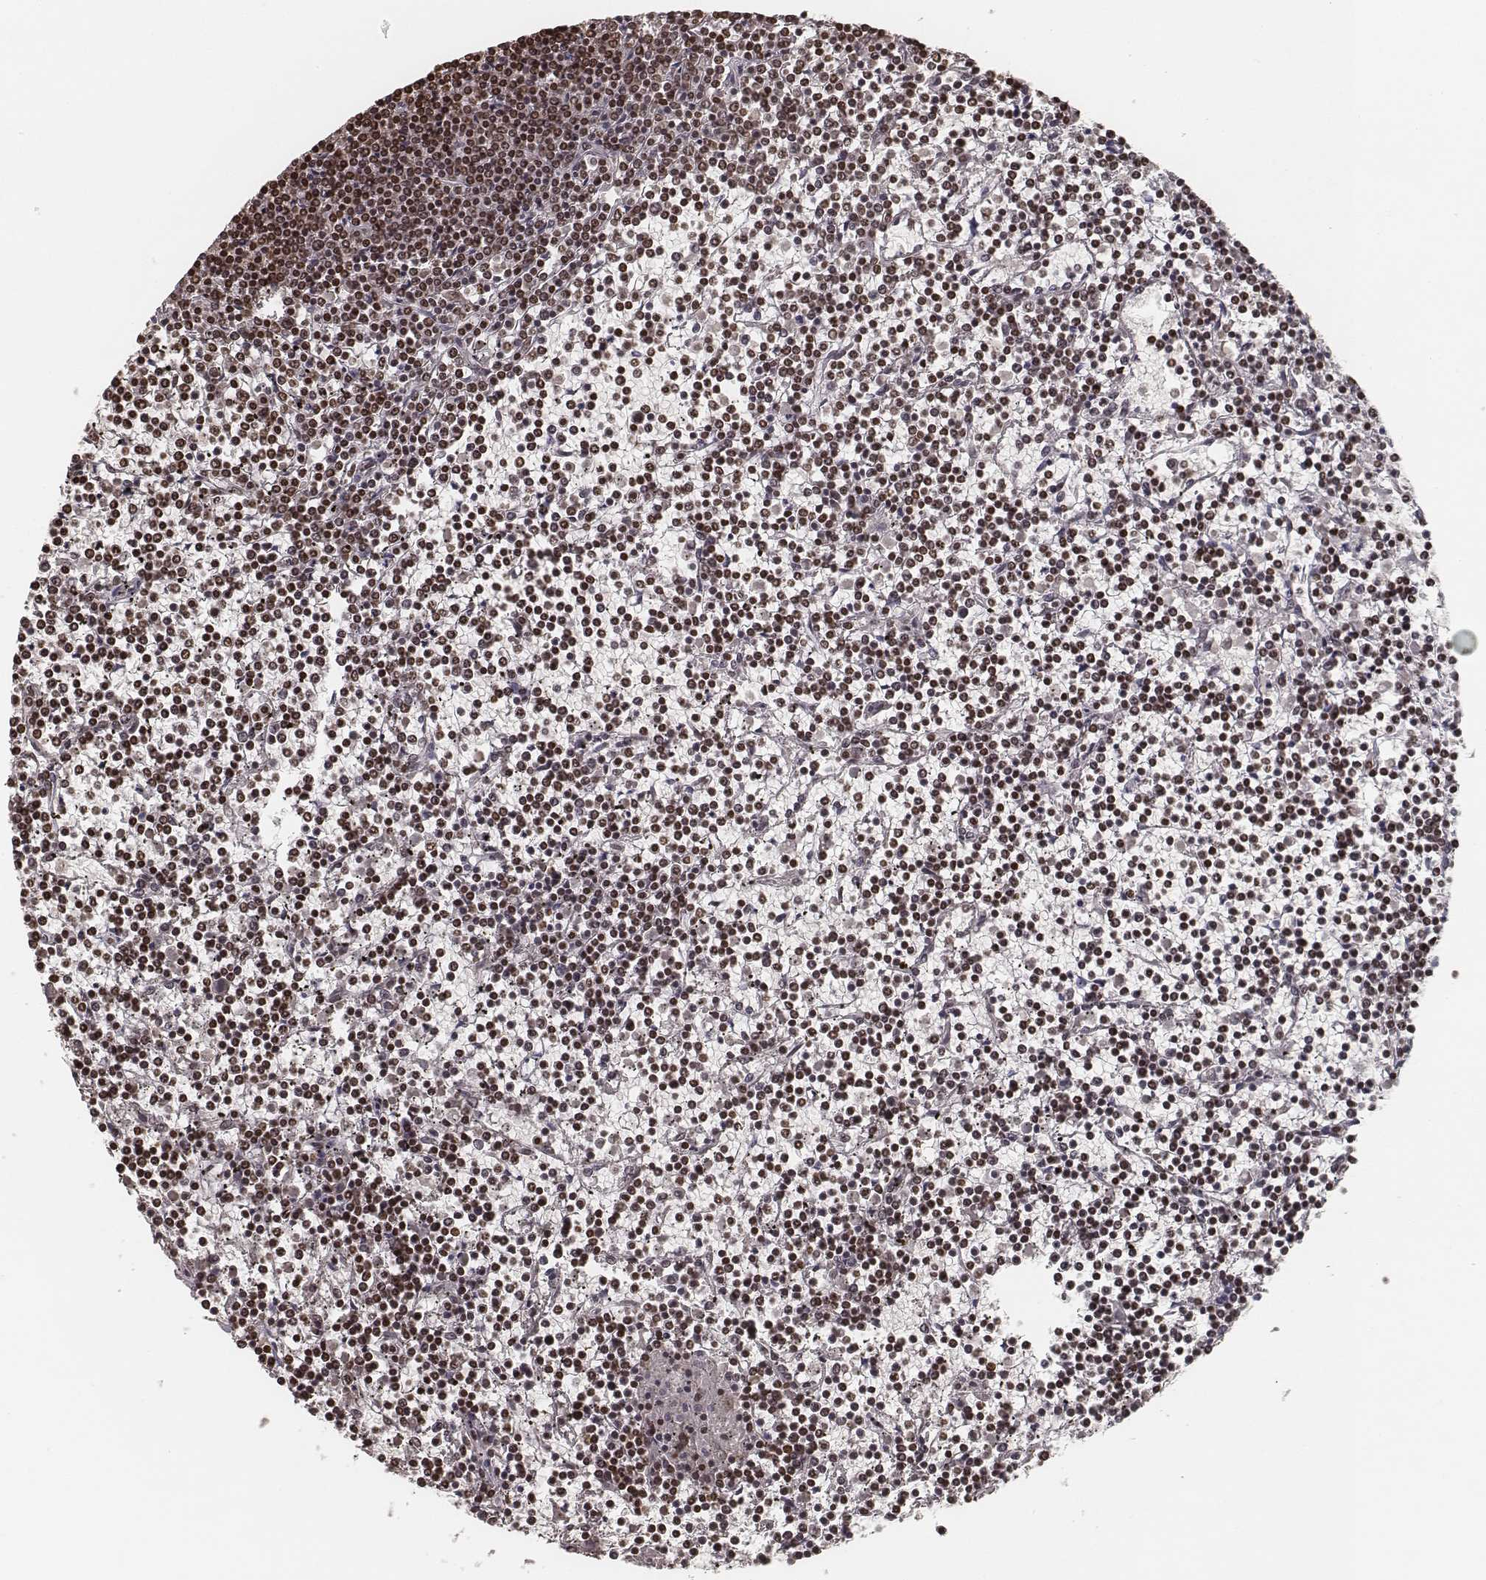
{"staining": {"intensity": "moderate", "quantity": ">75%", "location": "nuclear"}, "tissue": "lymphoma", "cell_type": "Tumor cells", "image_type": "cancer", "snomed": [{"axis": "morphology", "description": "Malignant lymphoma, non-Hodgkin's type, Low grade"}, {"axis": "topography", "description": "Spleen"}], "caption": "Immunohistochemistry (DAB (3,3'-diaminobenzidine)) staining of human malignant lymphoma, non-Hodgkin's type (low-grade) displays moderate nuclear protein expression in about >75% of tumor cells.", "gene": "HMGA2", "patient": {"sex": "female", "age": 19}}